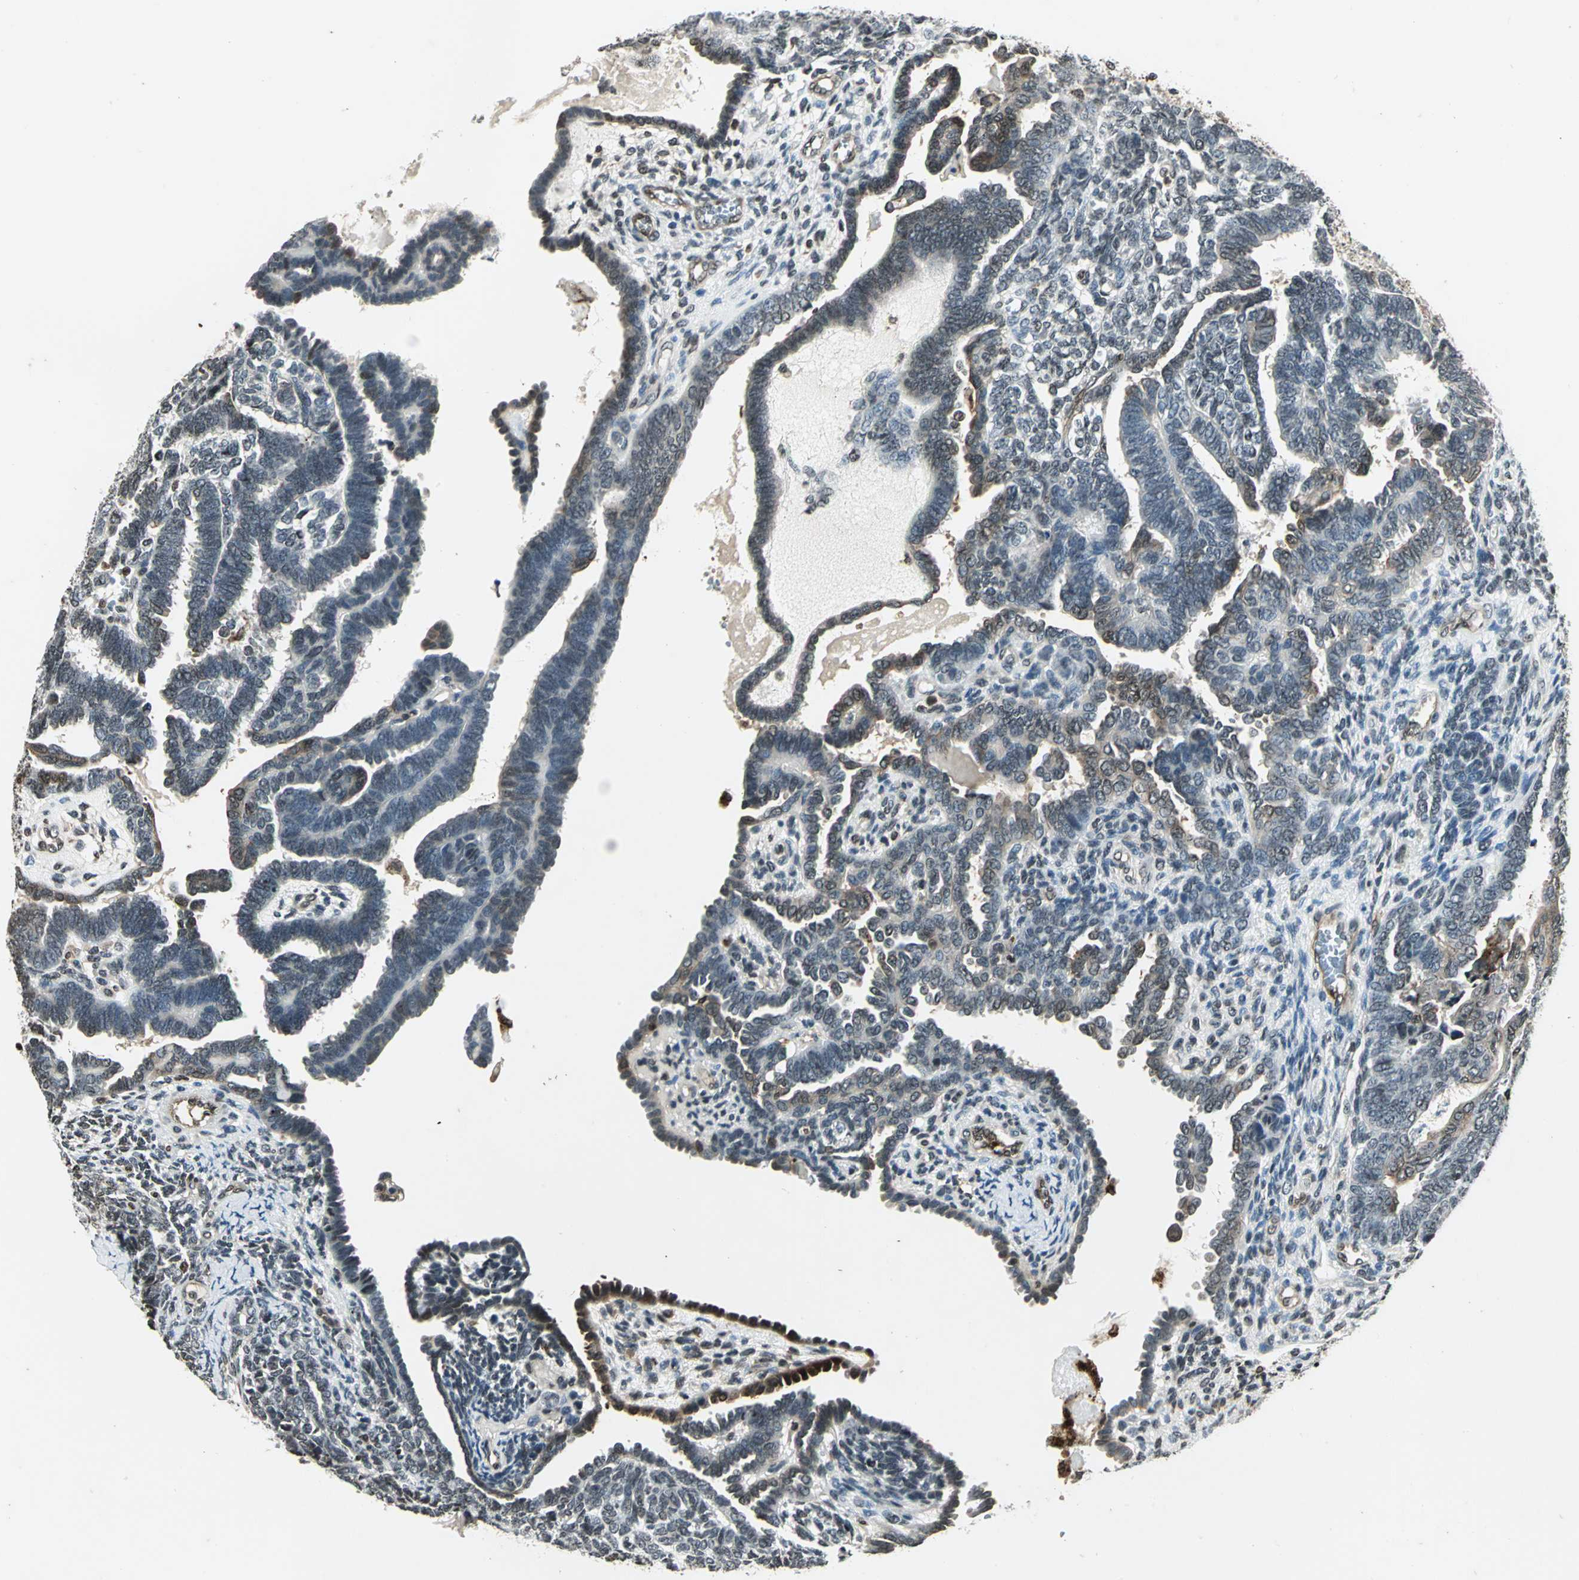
{"staining": {"intensity": "negative", "quantity": "none", "location": "none"}, "tissue": "endometrial cancer", "cell_type": "Tumor cells", "image_type": "cancer", "snomed": [{"axis": "morphology", "description": "Neoplasm, malignant, NOS"}, {"axis": "topography", "description": "Endometrium"}], "caption": "An IHC micrograph of endometrial cancer (neoplasm (malignant)) is shown. There is no staining in tumor cells of endometrial cancer (neoplasm (malignant)).", "gene": "LGALS3", "patient": {"sex": "female", "age": 74}}